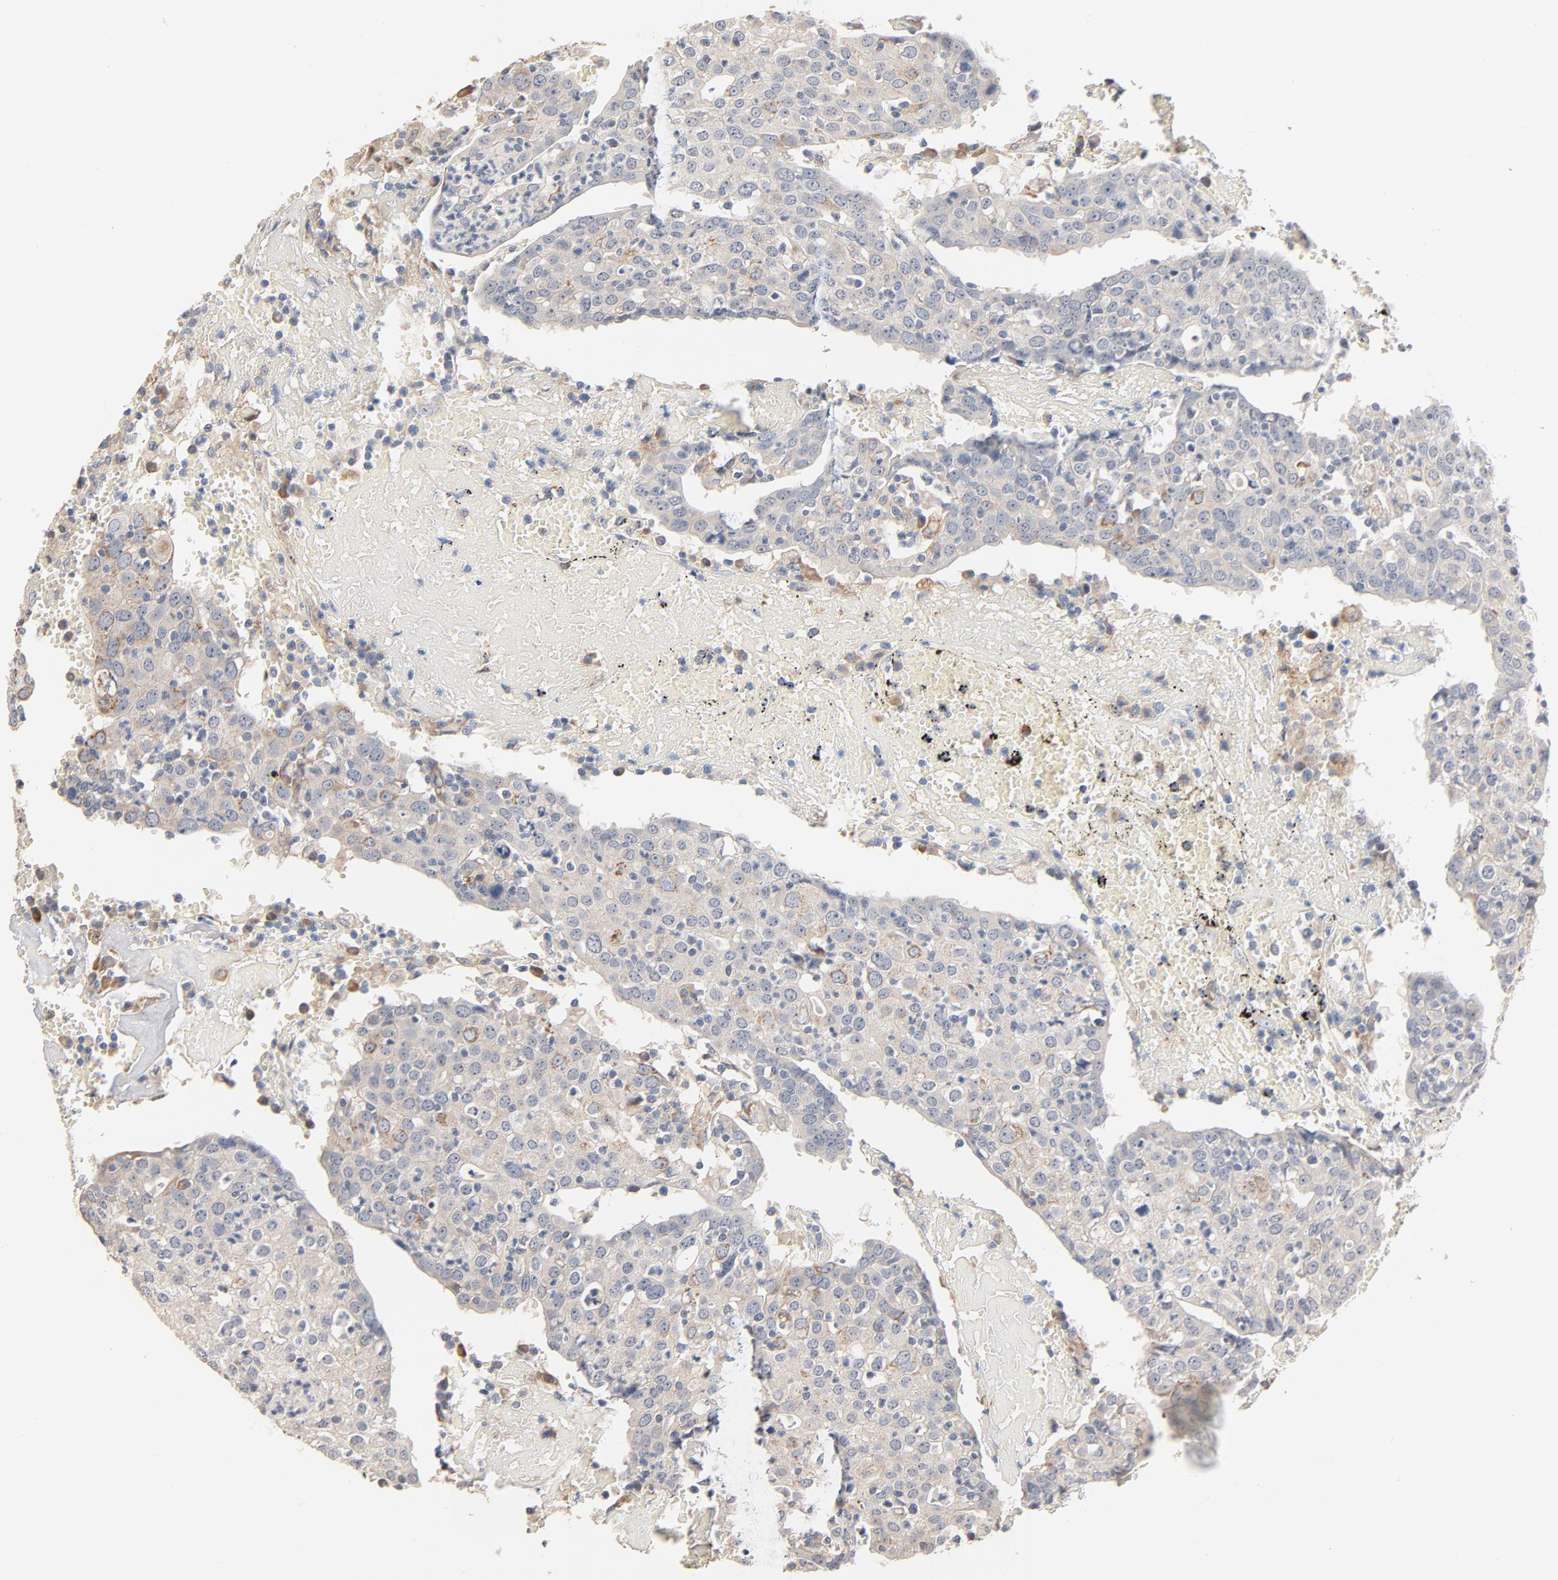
{"staining": {"intensity": "negative", "quantity": "none", "location": "none"}, "tissue": "head and neck cancer", "cell_type": "Tumor cells", "image_type": "cancer", "snomed": [{"axis": "morphology", "description": "Adenocarcinoma, NOS"}, {"axis": "topography", "description": "Salivary gland"}, {"axis": "topography", "description": "Head-Neck"}], "caption": "Immunohistochemical staining of head and neck cancer exhibits no significant expression in tumor cells.", "gene": "ZDHHC8", "patient": {"sex": "female", "age": 65}}